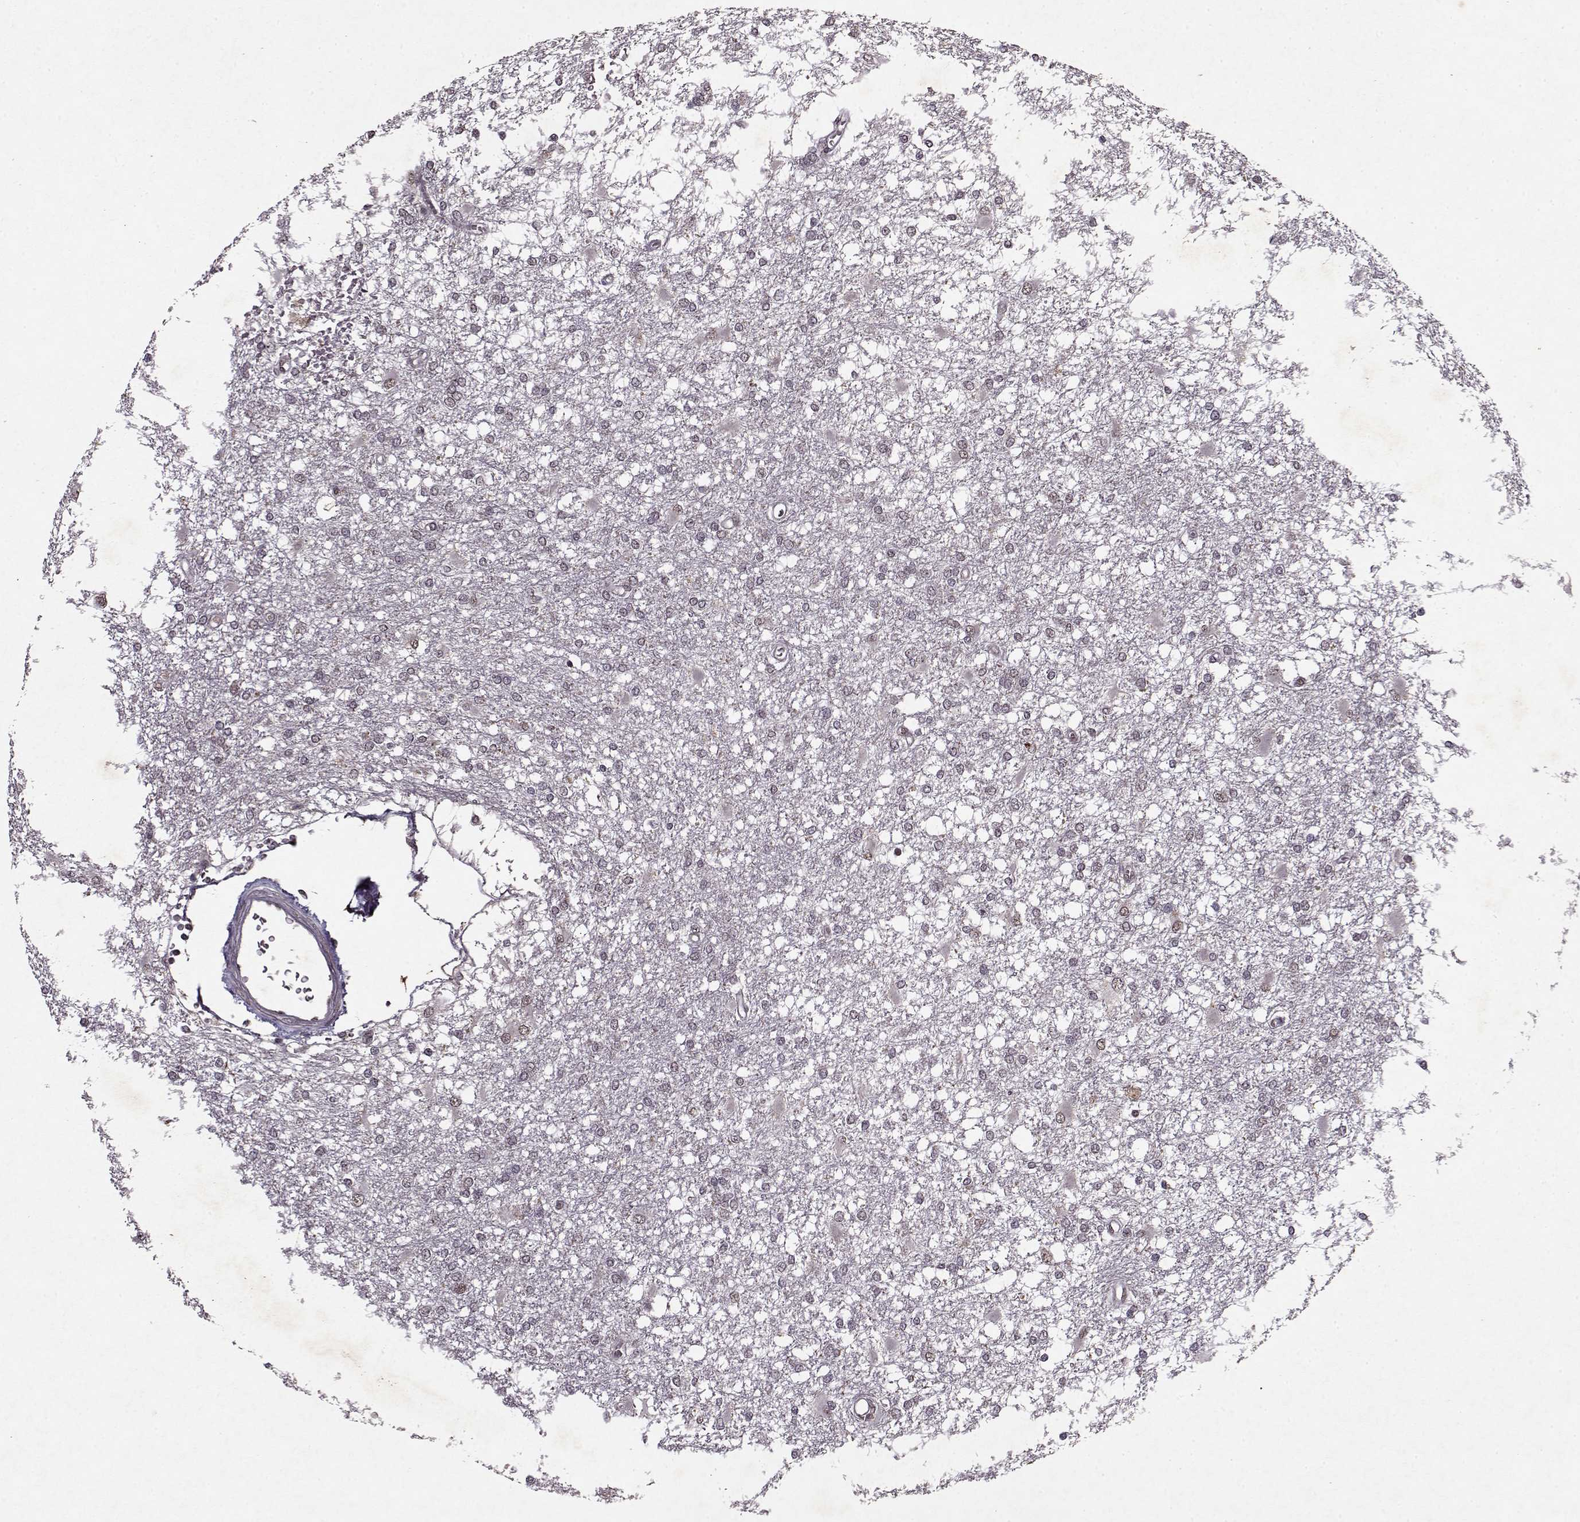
{"staining": {"intensity": "negative", "quantity": "none", "location": "none"}, "tissue": "glioma", "cell_type": "Tumor cells", "image_type": "cancer", "snomed": [{"axis": "morphology", "description": "Glioma, malignant, High grade"}, {"axis": "topography", "description": "Cerebral cortex"}], "caption": "This micrograph is of glioma stained with IHC to label a protein in brown with the nuclei are counter-stained blue. There is no expression in tumor cells. Brightfield microscopy of IHC stained with DAB (3,3'-diaminobenzidine) (brown) and hematoxylin (blue), captured at high magnification.", "gene": "PSMA7", "patient": {"sex": "male", "age": 79}}